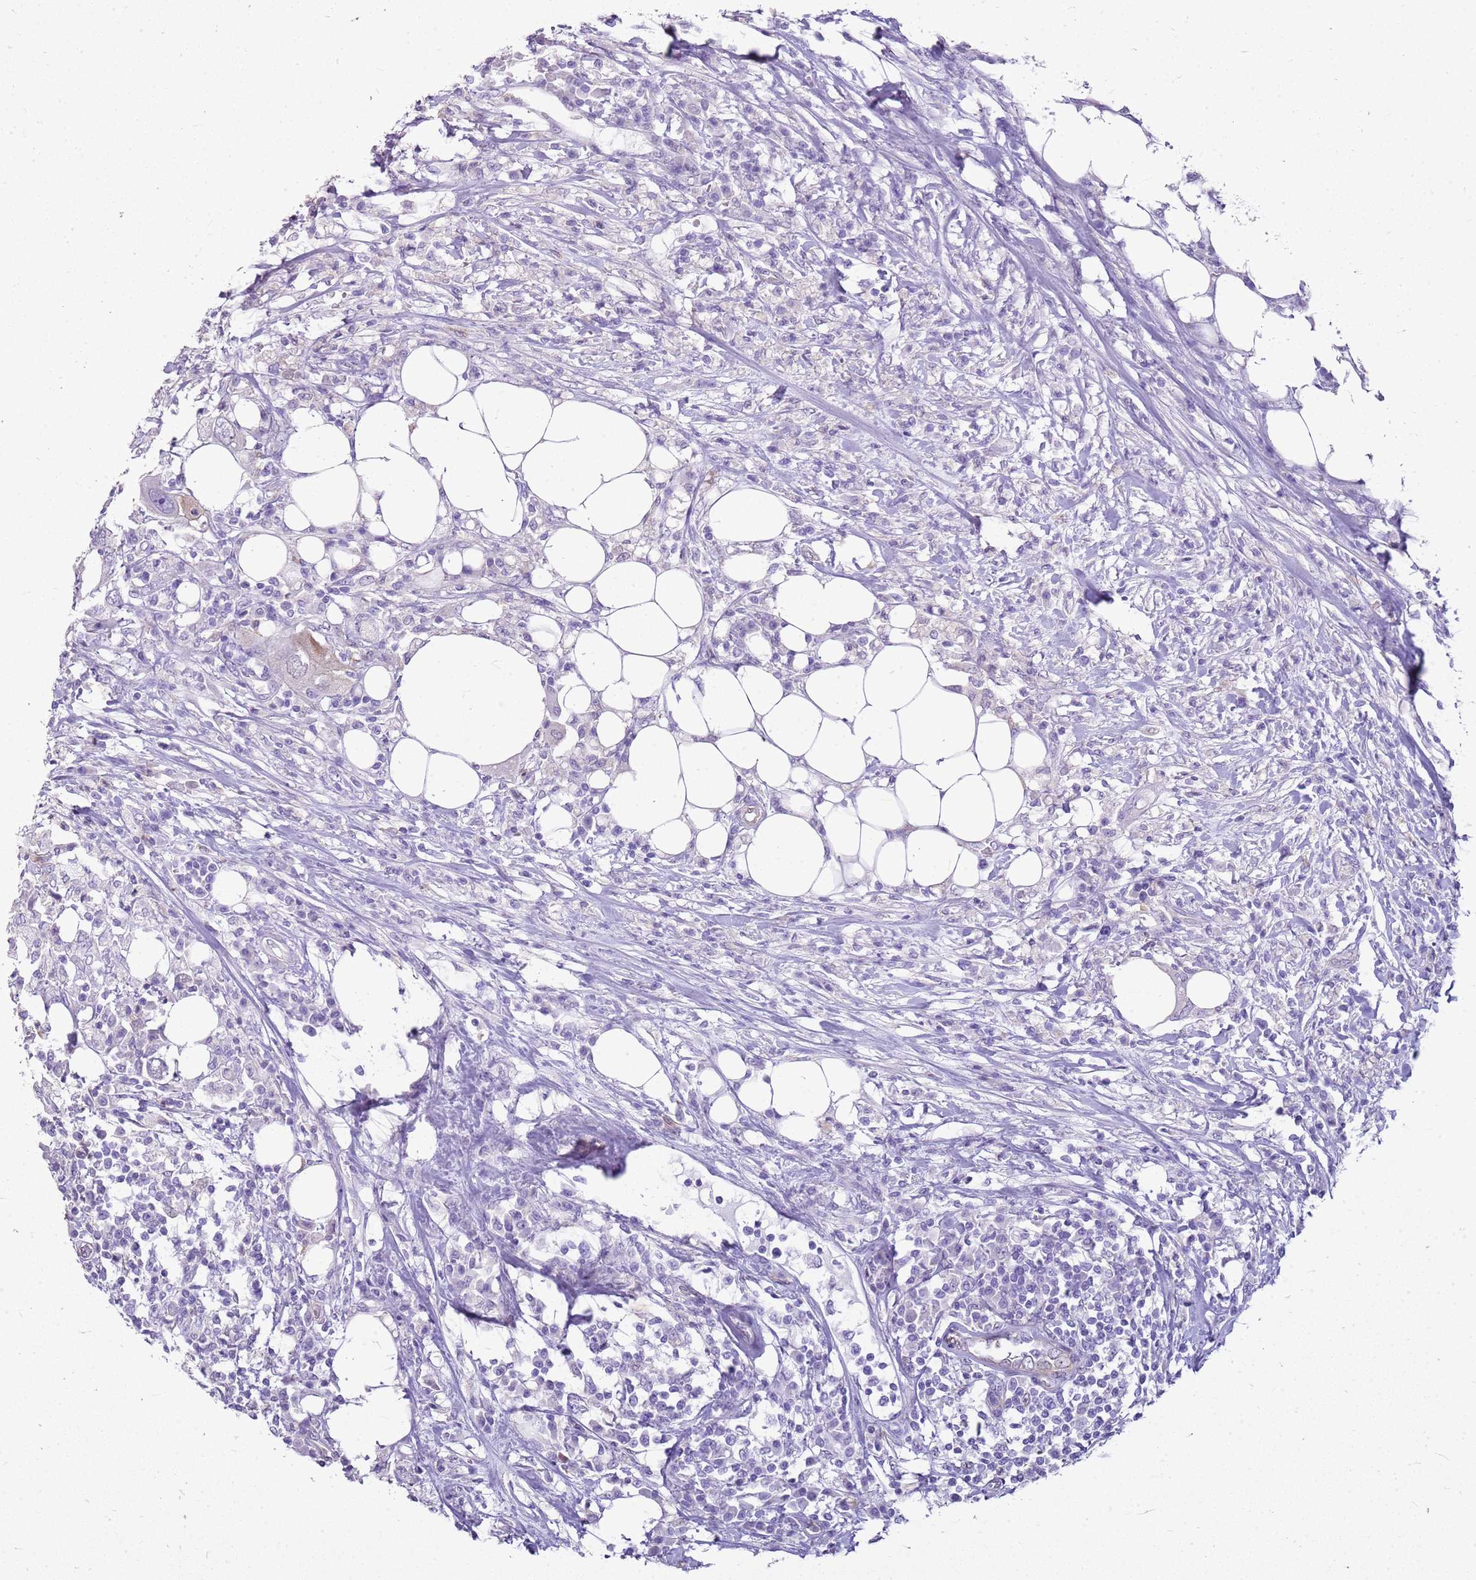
{"staining": {"intensity": "negative", "quantity": "none", "location": "none"}, "tissue": "colorectal cancer", "cell_type": "Tumor cells", "image_type": "cancer", "snomed": [{"axis": "morphology", "description": "Adenocarcinoma, NOS"}, {"axis": "topography", "description": "Colon"}], "caption": "This is an IHC image of human colorectal adenocarcinoma. There is no staining in tumor cells.", "gene": "SULT1E1", "patient": {"sex": "male", "age": 71}}